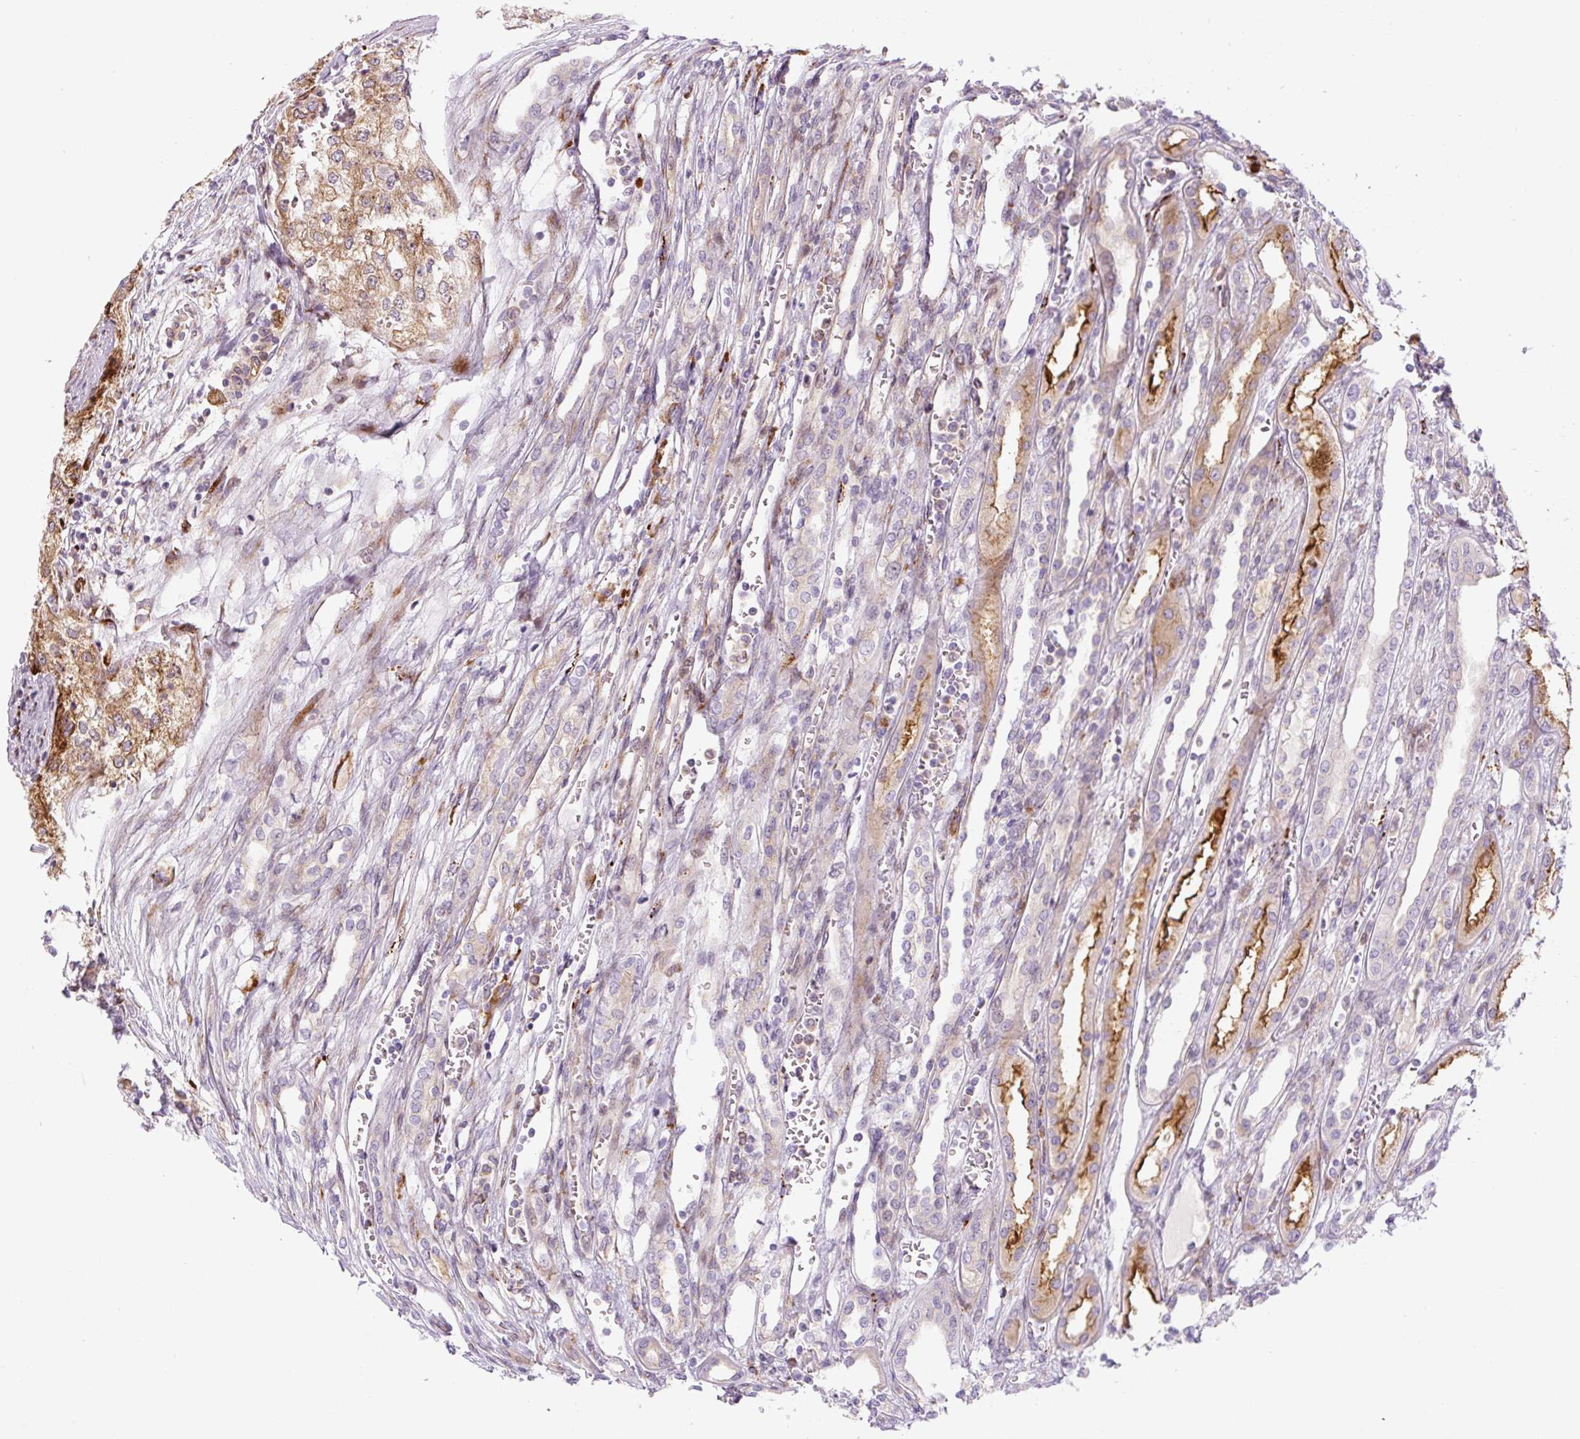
{"staining": {"intensity": "moderate", "quantity": ">75%", "location": "cytoplasmic/membranous"}, "tissue": "renal cancer", "cell_type": "Tumor cells", "image_type": "cancer", "snomed": [{"axis": "morphology", "description": "Adenocarcinoma, NOS"}, {"axis": "topography", "description": "Kidney"}], "caption": "IHC of human renal cancer shows medium levels of moderate cytoplasmic/membranous positivity in about >75% of tumor cells.", "gene": "DISP3", "patient": {"sex": "female", "age": 54}}